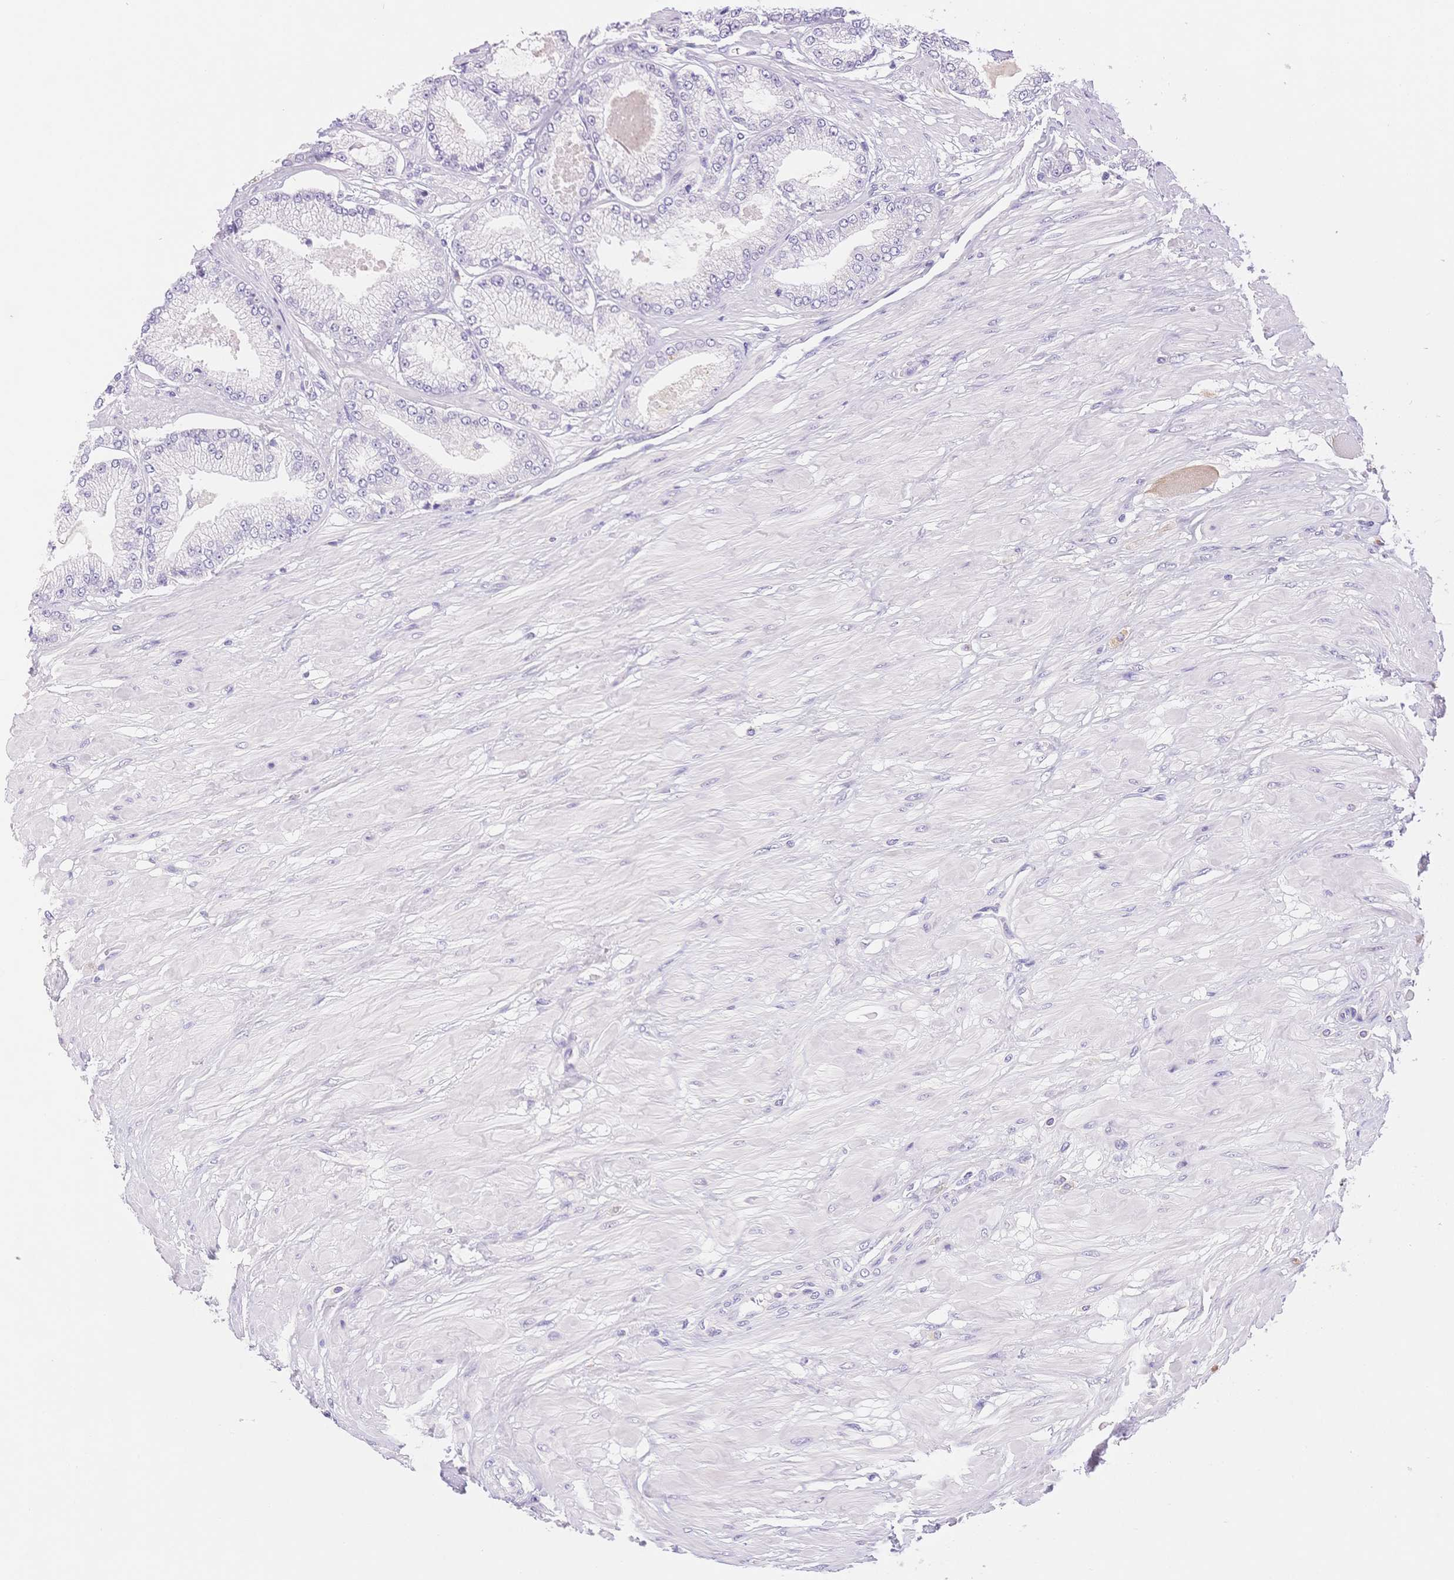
{"staining": {"intensity": "negative", "quantity": "none", "location": "none"}, "tissue": "prostate cancer", "cell_type": "Tumor cells", "image_type": "cancer", "snomed": [{"axis": "morphology", "description": "Adenocarcinoma, Low grade"}, {"axis": "topography", "description": "Prostate"}], "caption": "A high-resolution photomicrograph shows immunohistochemistry (IHC) staining of prostate cancer (adenocarcinoma (low-grade)), which reveals no significant expression in tumor cells. (Brightfield microscopy of DAB (3,3'-diaminobenzidine) immunohistochemistry (IHC) at high magnification).", "gene": "MYOM1", "patient": {"sex": "male", "age": 55}}